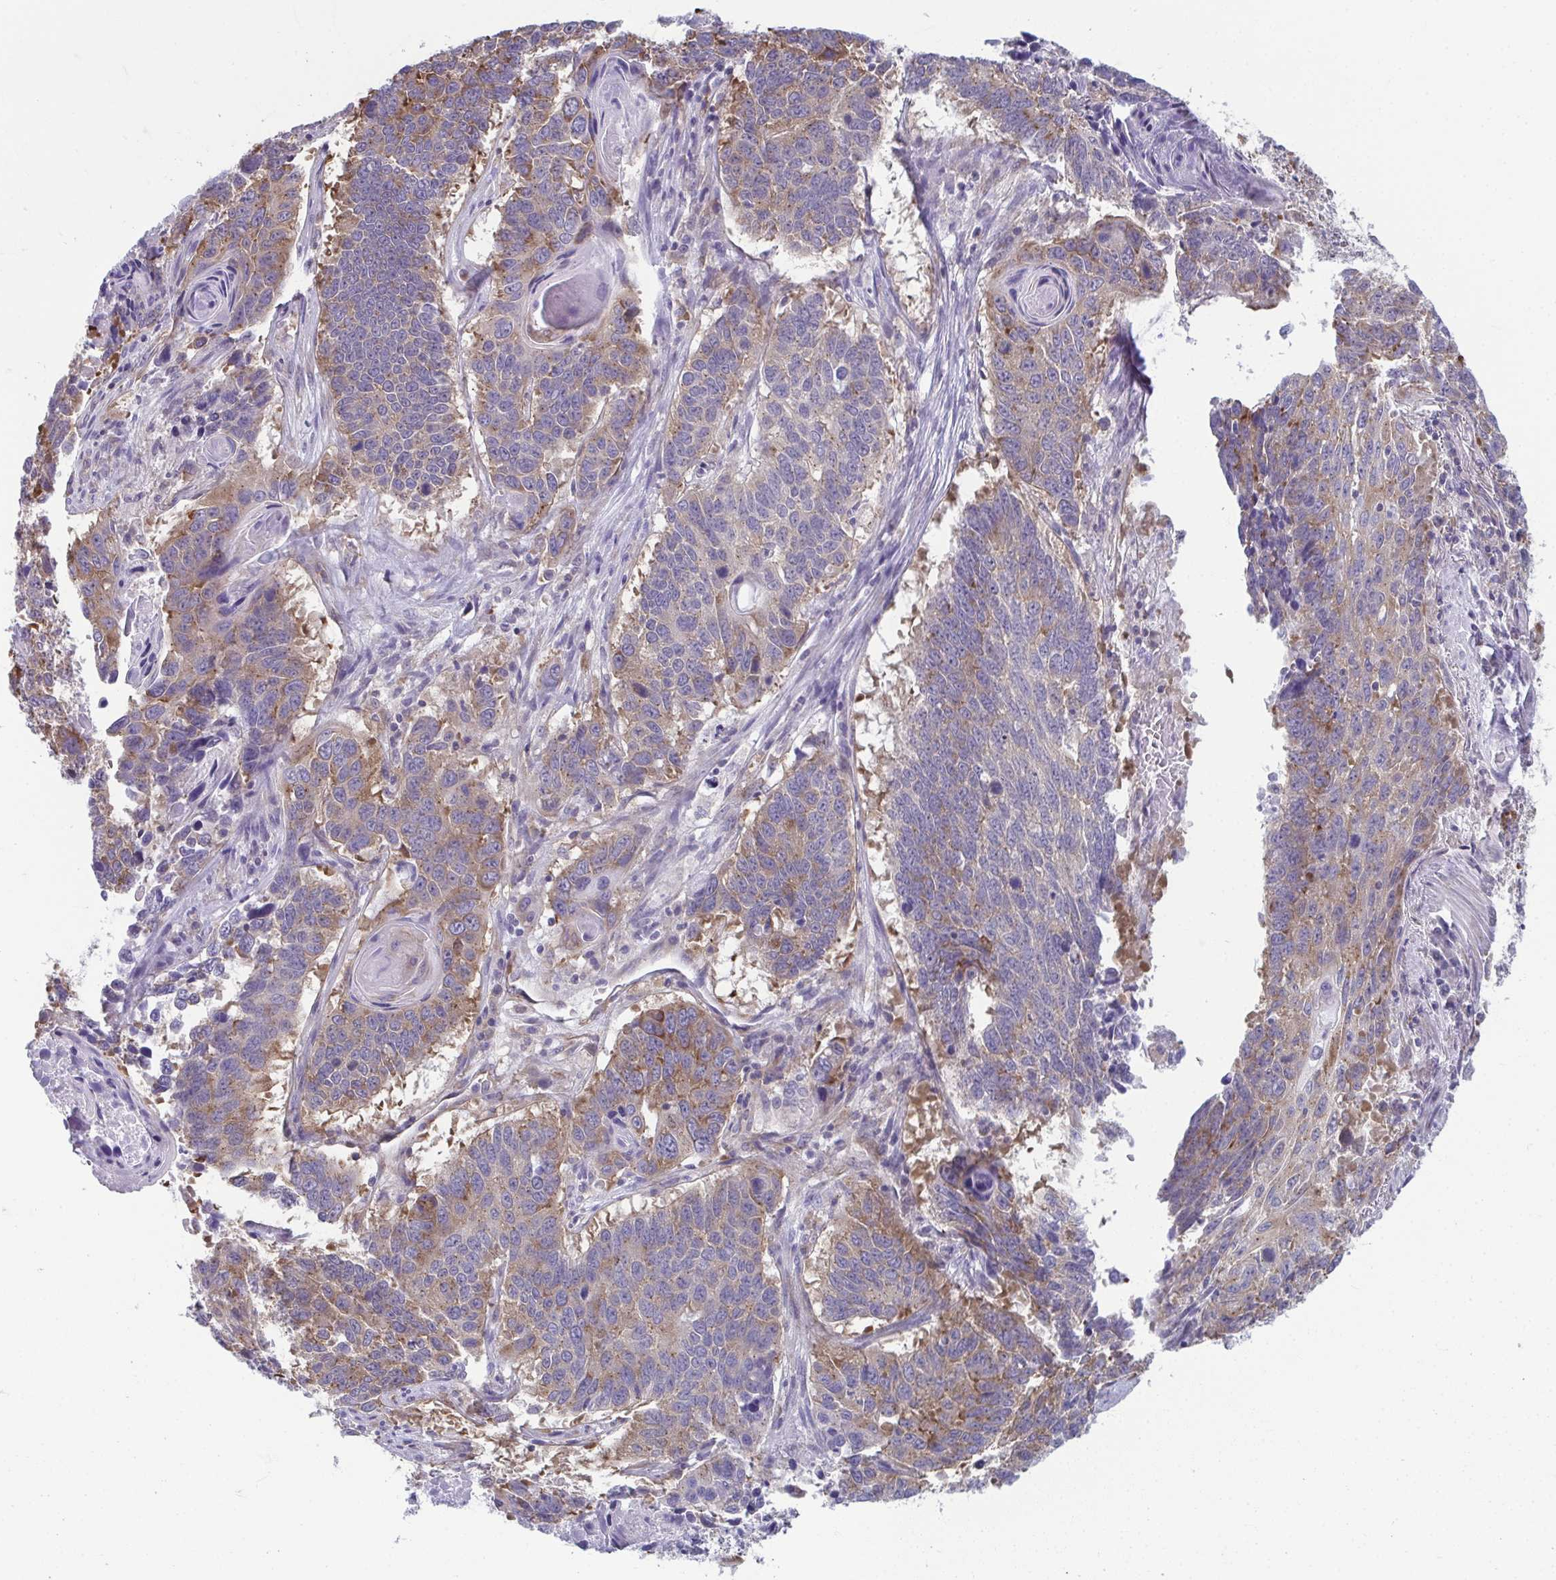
{"staining": {"intensity": "weak", "quantity": "25%-75%", "location": "cytoplasmic/membranous"}, "tissue": "lung cancer", "cell_type": "Tumor cells", "image_type": "cancer", "snomed": [{"axis": "morphology", "description": "Squamous cell carcinoma, NOS"}, {"axis": "topography", "description": "Lung"}], "caption": "This image shows IHC staining of human lung cancer (squamous cell carcinoma), with low weak cytoplasmic/membranous staining in approximately 25%-75% of tumor cells.", "gene": "TMEM108", "patient": {"sex": "male", "age": 73}}